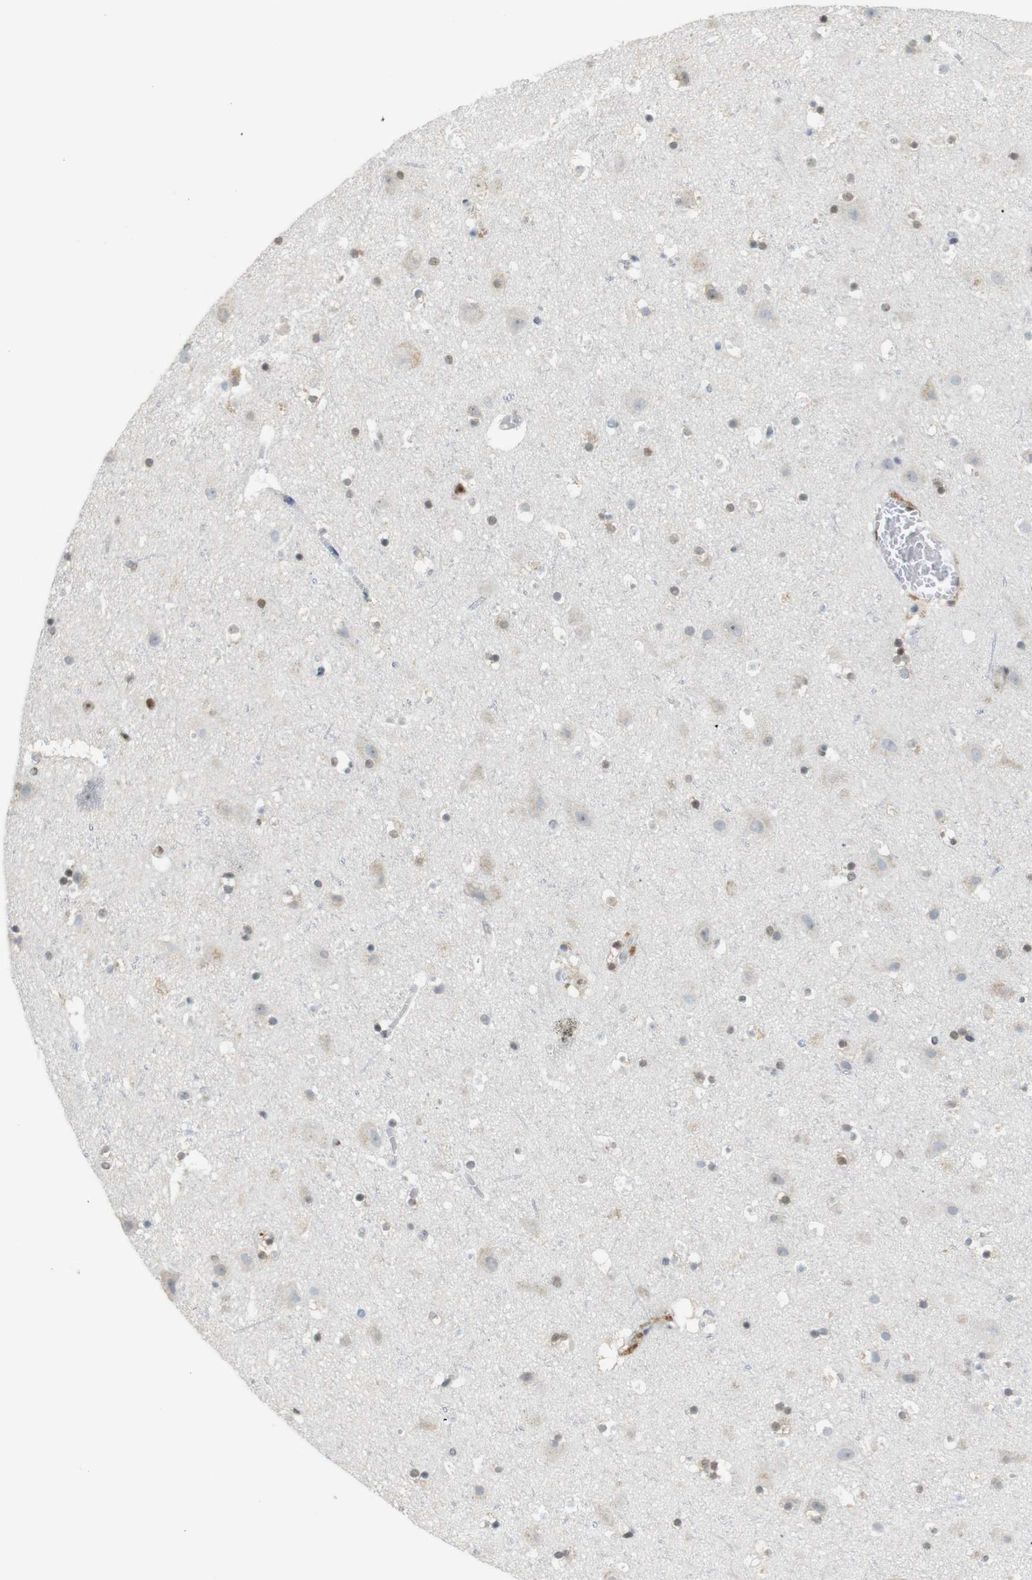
{"staining": {"intensity": "negative", "quantity": "none", "location": "none"}, "tissue": "cerebral cortex", "cell_type": "Endothelial cells", "image_type": "normal", "snomed": [{"axis": "morphology", "description": "Normal tissue, NOS"}, {"axis": "topography", "description": "Cerebral cortex"}], "caption": "Immunohistochemistry (IHC) of benign cerebral cortex exhibits no staining in endothelial cells.", "gene": "RIOX2", "patient": {"sex": "male", "age": 45}}